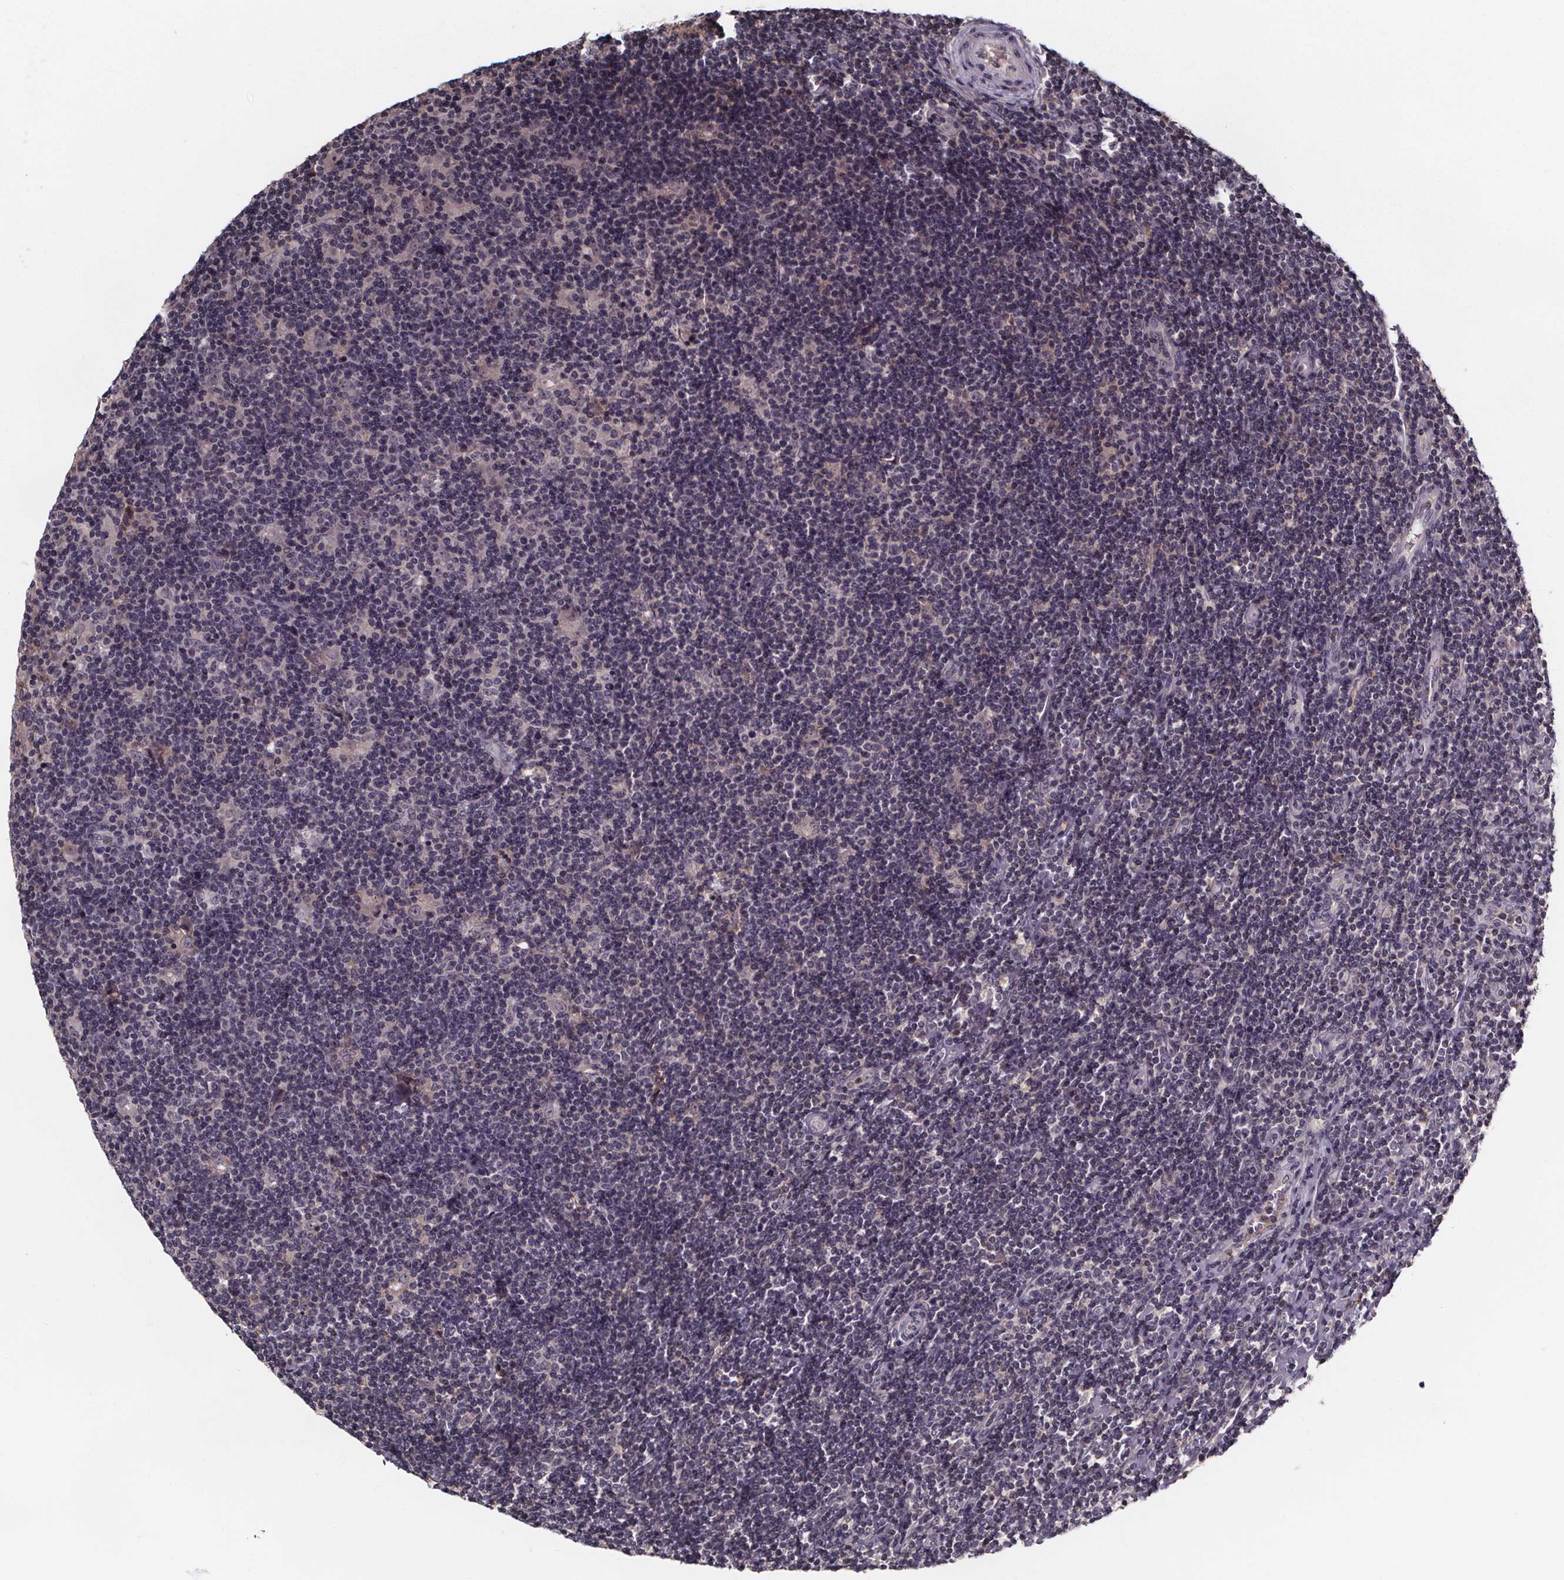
{"staining": {"intensity": "negative", "quantity": "none", "location": "none"}, "tissue": "lymphoma", "cell_type": "Tumor cells", "image_type": "cancer", "snomed": [{"axis": "morphology", "description": "Hodgkin's disease, NOS"}, {"axis": "topography", "description": "Lymph node"}], "caption": "The photomicrograph exhibits no staining of tumor cells in lymphoma. (DAB immunohistochemistry (IHC) with hematoxylin counter stain).", "gene": "SMIM1", "patient": {"sex": "male", "age": 40}}